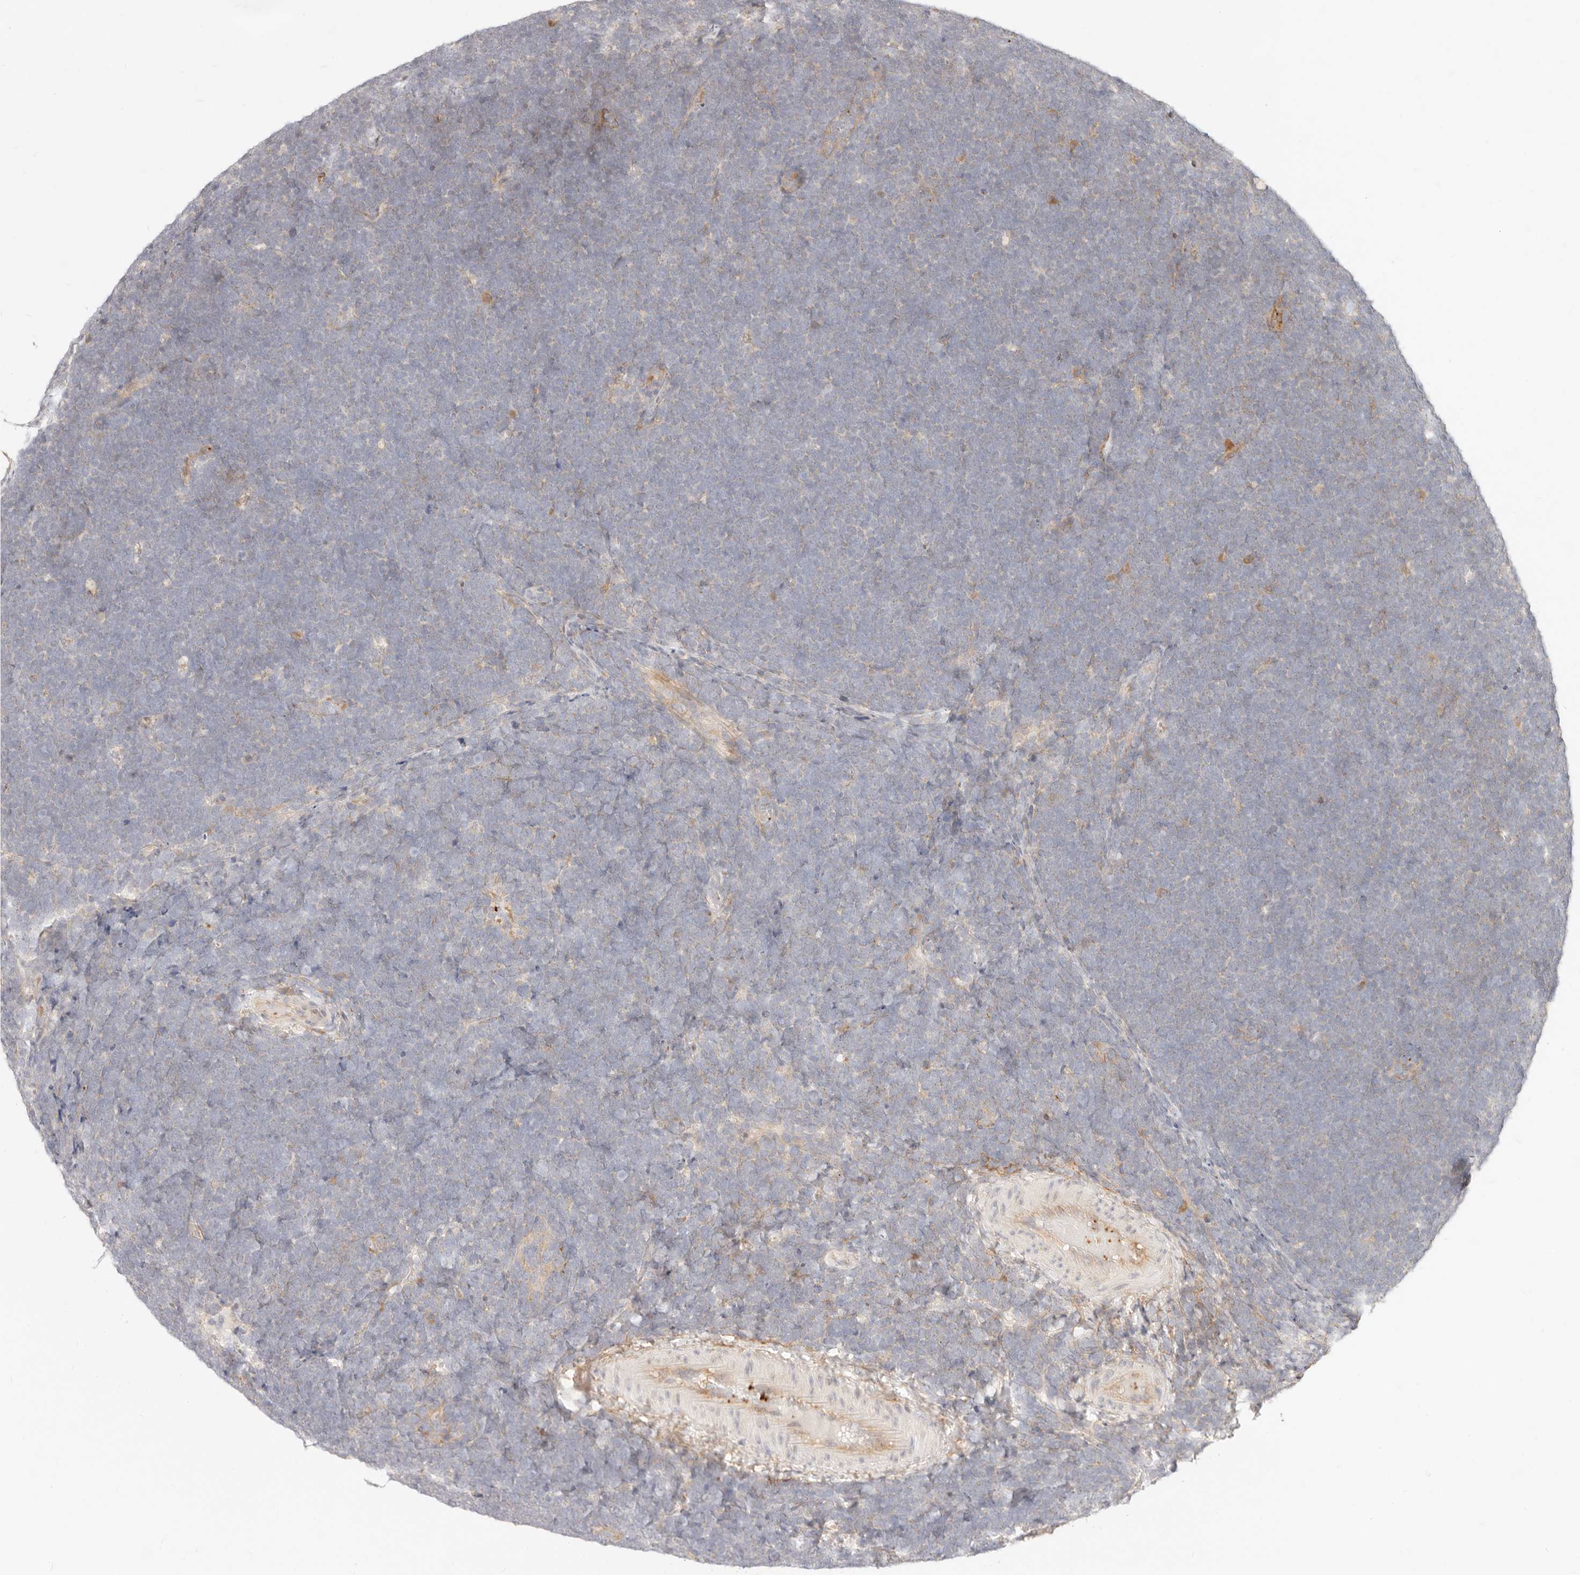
{"staining": {"intensity": "negative", "quantity": "none", "location": "none"}, "tissue": "lymphoma", "cell_type": "Tumor cells", "image_type": "cancer", "snomed": [{"axis": "morphology", "description": "Malignant lymphoma, non-Hodgkin's type, High grade"}, {"axis": "topography", "description": "Lymph node"}], "caption": "High-grade malignant lymphoma, non-Hodgkin's type stained for a protein using immunohistochemistry displays no staining tumor cells.", "gene": "UBXN10", "patient": {"sex": "male", "age": 13}}